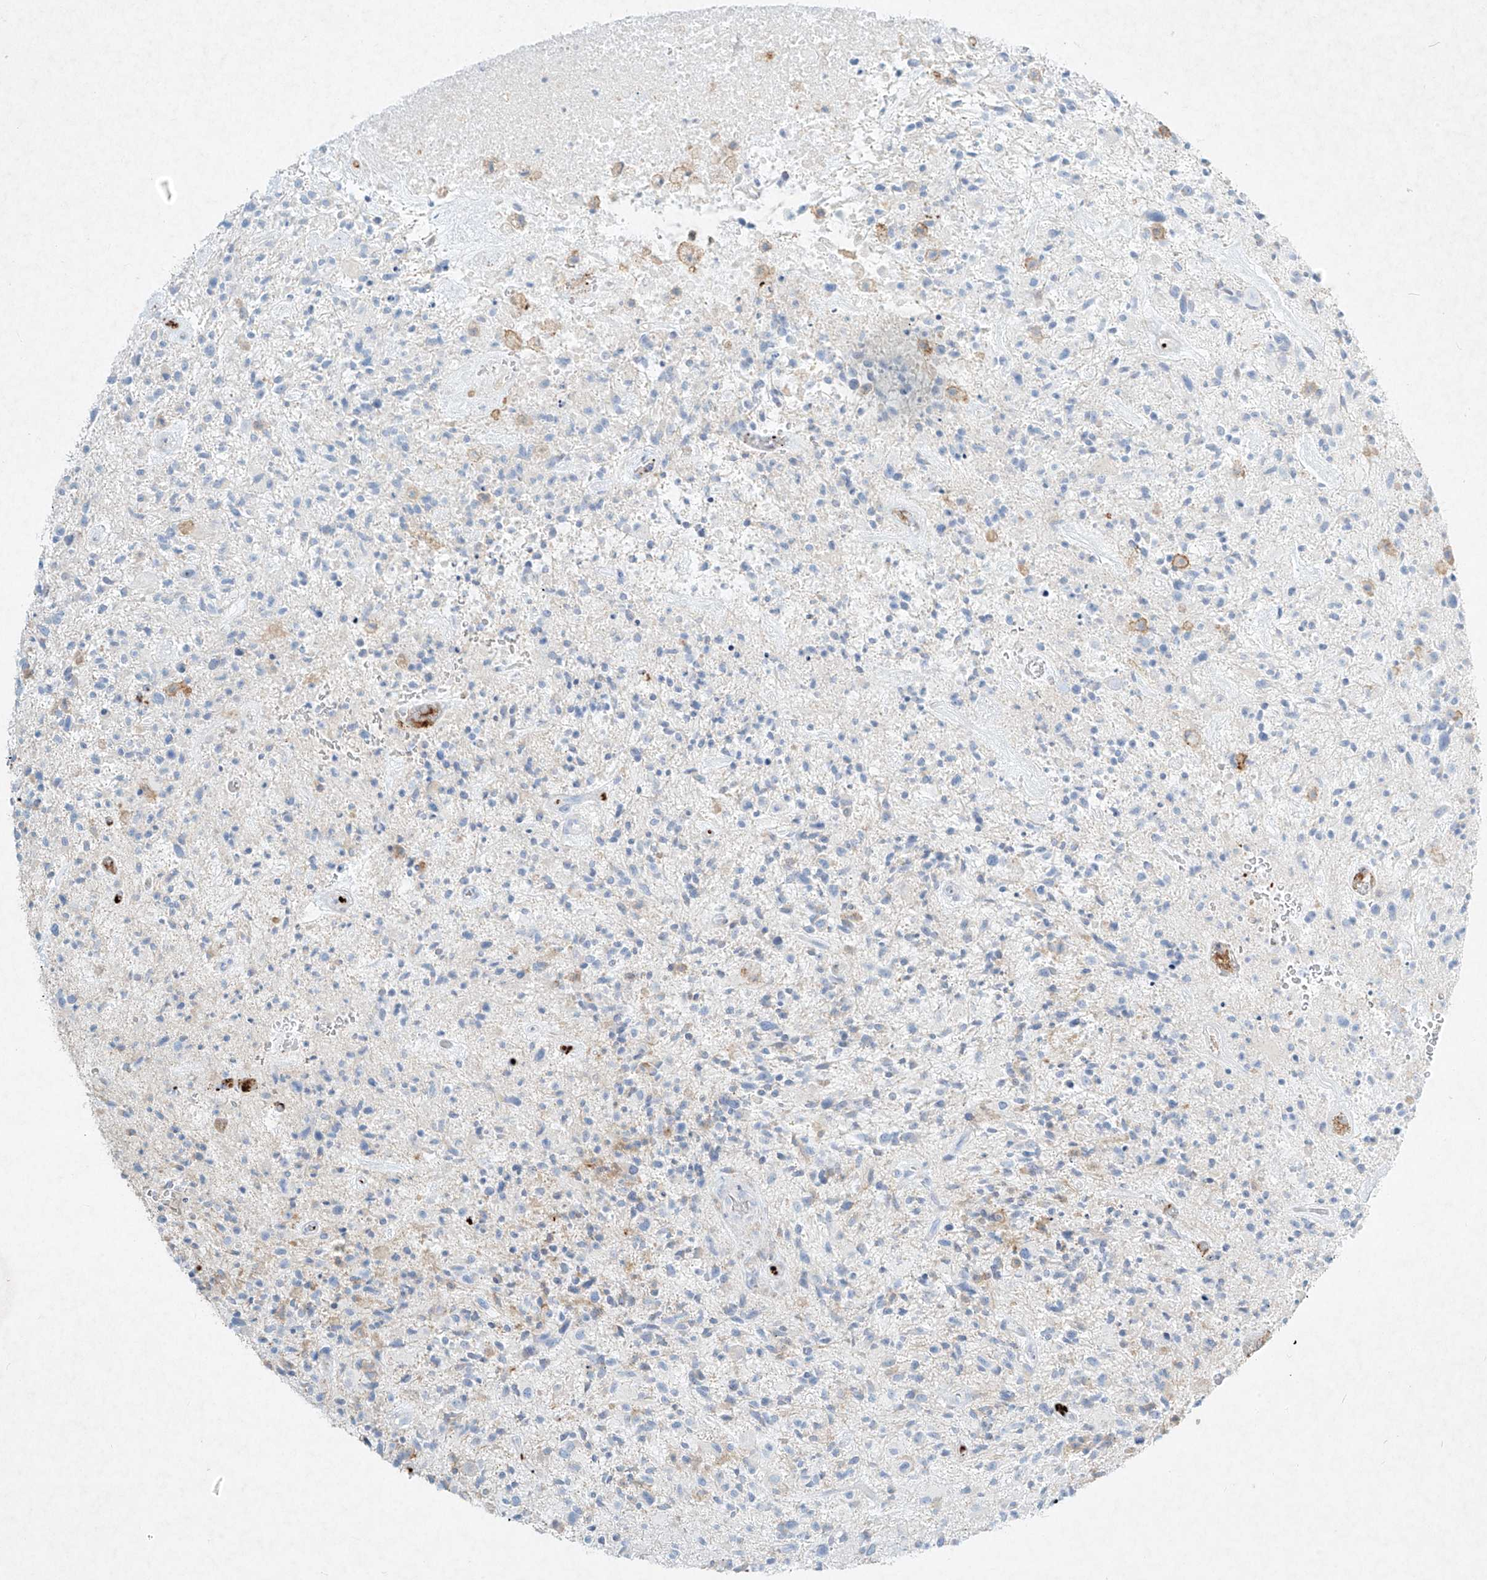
{"staining": {"intensity": "negative", "quantity": "none", "location": "none"}, "tissue": "glioma", "cell_type": "Tumor cells", "image_type": "cancer", "snomed": [{"axis": "morphology", "description": "Glioma, malignant, High grade"}, {"axis": "topography", "description": "Brain"}], "caption": "A high-resolution photomicrograph shows immunohistochemistry (IHC) staining of high-grade glioma (malignant), which demonstrates no significant expression in tumor cells. (DAB immunohistochemistry, high magnification).", "gene": "PLEK", "patient": {"sex": "male", "age": 47}}